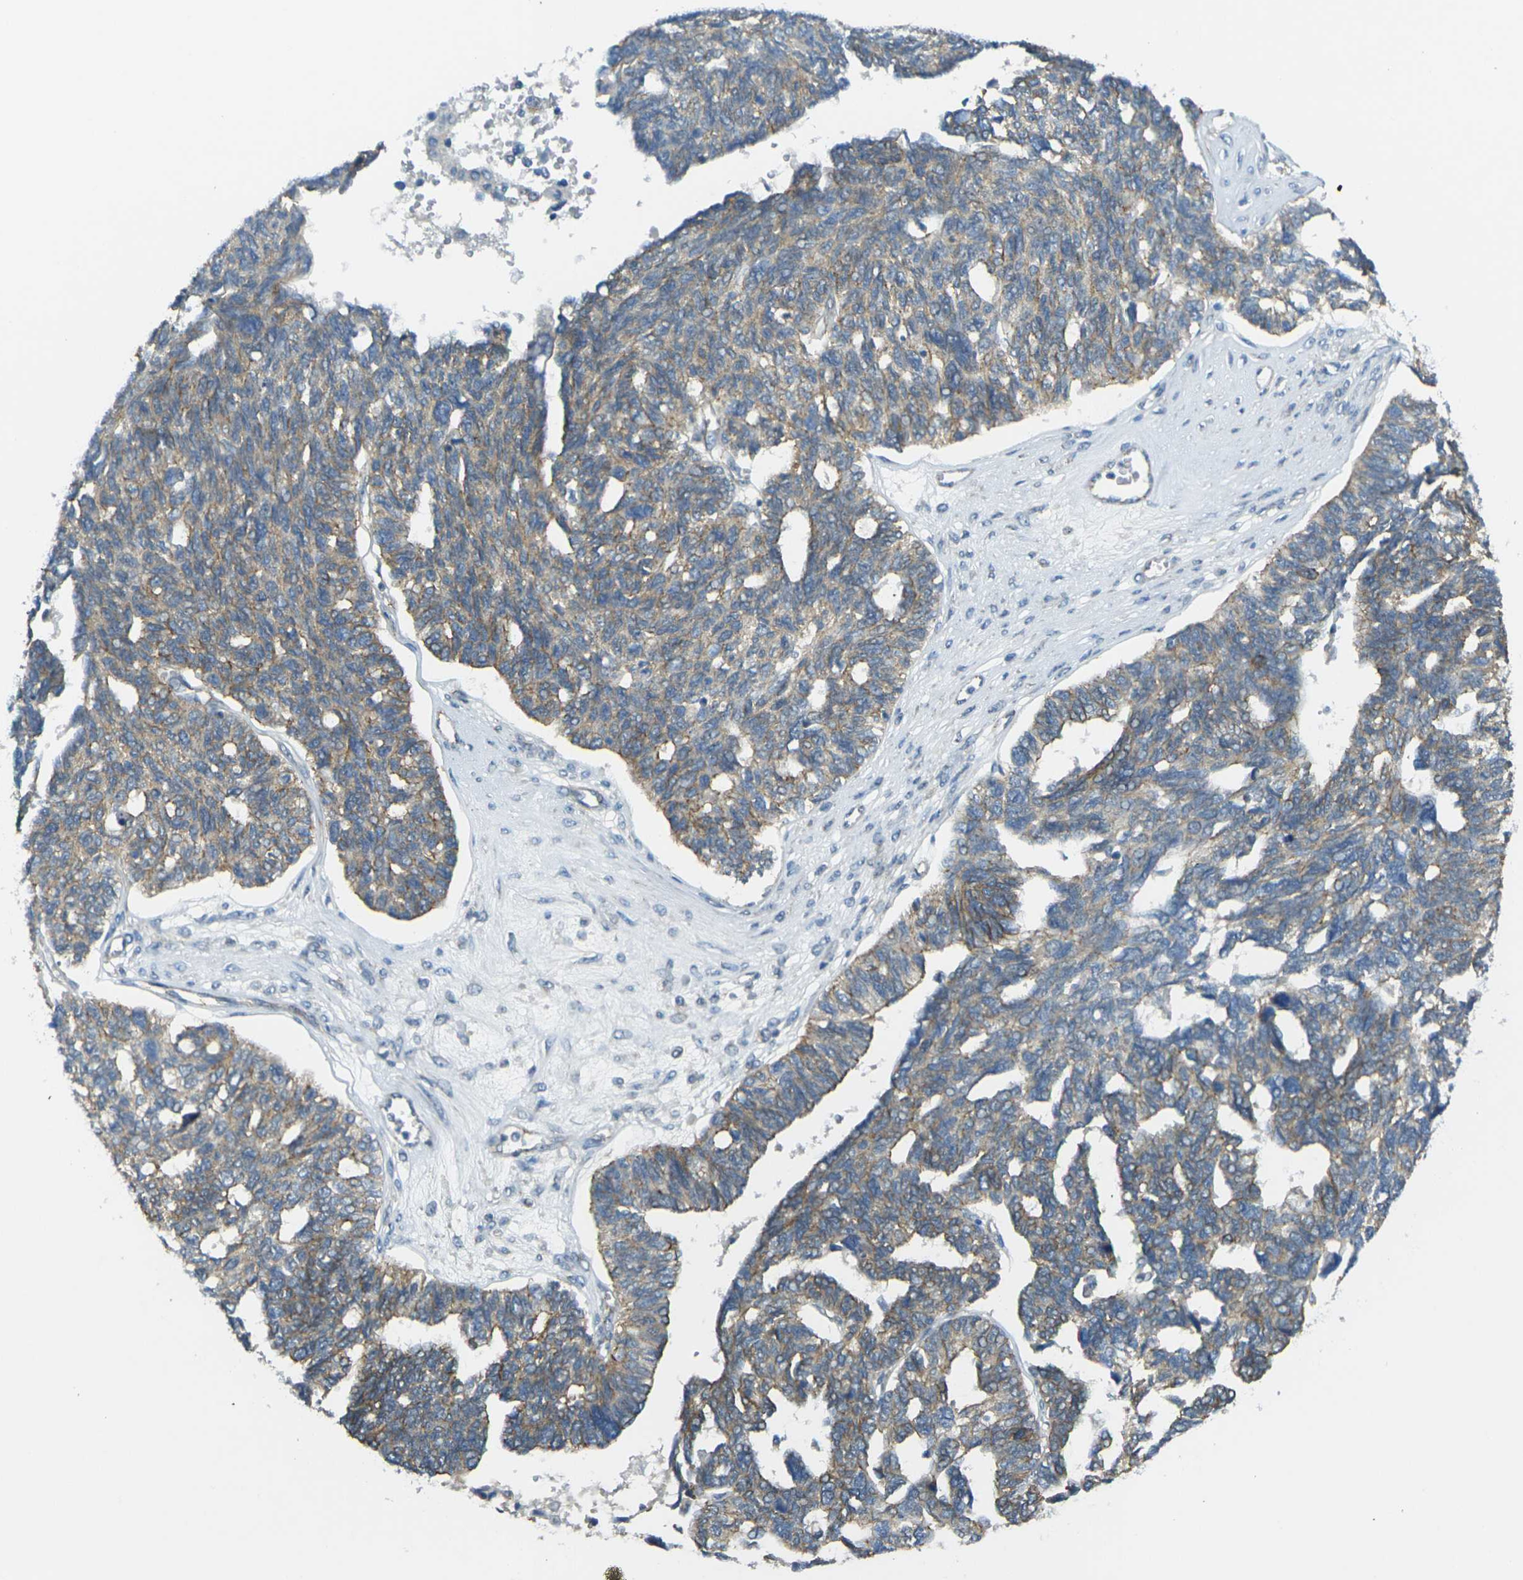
{"staining": {"intensity": "moderate", "quantity": "25%-75%", "location": "cytoplasmic/membranous"}, "tissue": "ovarian cancer", "cell_type": "Tumor cells", "image_type": "cancer", "snomed": [{"axis": "morphology", "description": "Cystadenocarcinoma, serous, NOS"}, {"axis": "topography", "description": "Ovary"}], "caption": "Protein expression analysis of ovarian cancer (serous cystadenocarcinoma) exhibits moderate cytoplasmic/membranous positivity in approximately 25%-75% of tumor cells. (Stains: DAB (3,3'-diaminobenzidine) in brown, nuclei in blue, Microscopy: brightfield microscopy at high magnification).", "gene": "RHBDD1", "patient": {"sex": "female", "age": 79}}